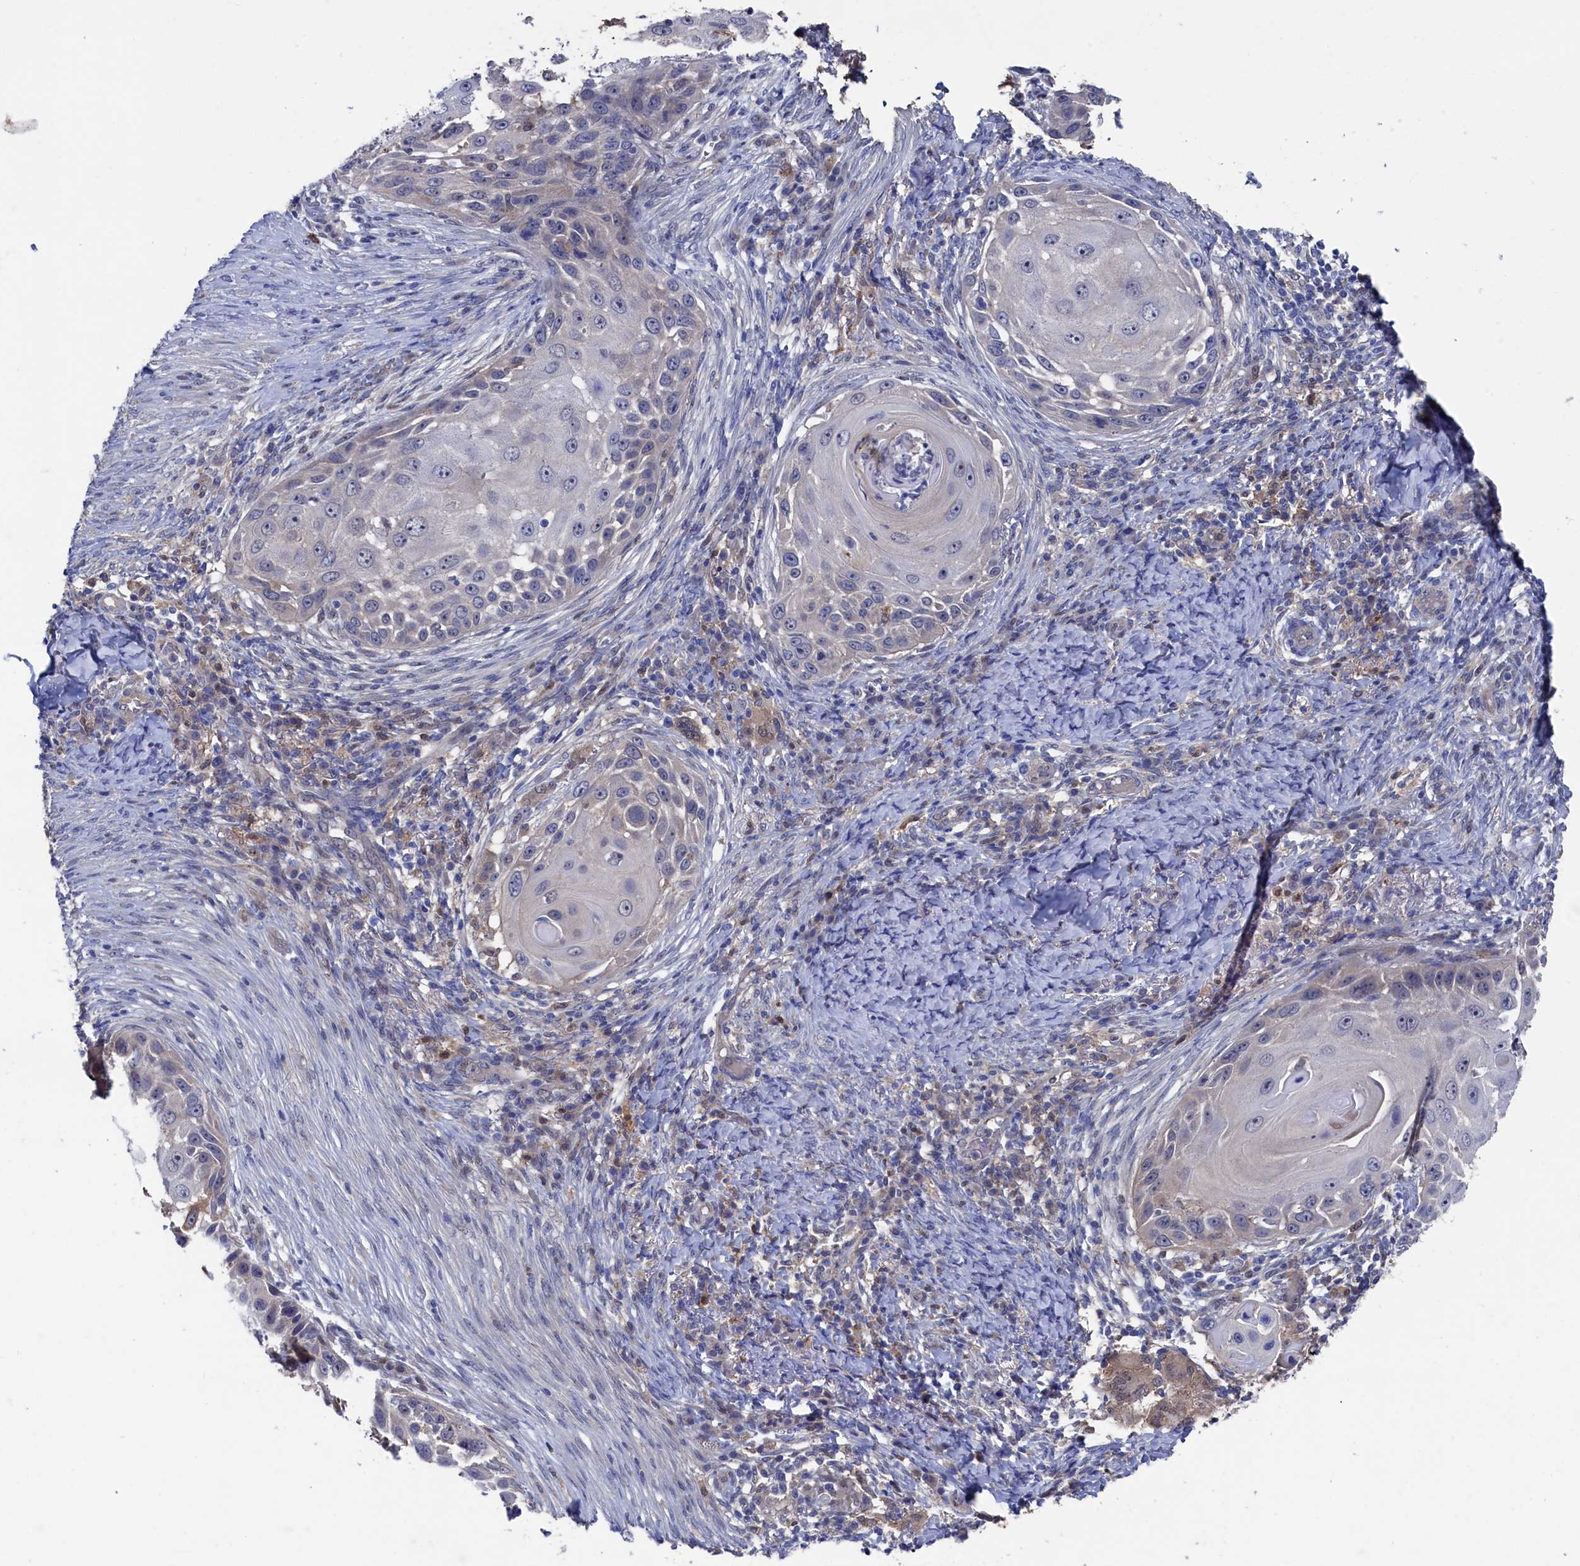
{"staining": {"intensity": "negative", "quantity": "none", "location": "none"}, "tissue": "skin cancer", "cell_type": "Tumor cells", "image_type": "cancer", "snomed": [{"axis": "morphology", "description": "Squamous cell carcinoma, NOS"}, {"axis": "topography", "description": "Skin"}], "caption": "Protein analysis of skin cancer (squamous cell carcinoma) shows no significant expression in tumor cells.", "gene": "RNH1", "patient": {"sex": "female", "age": 44}}